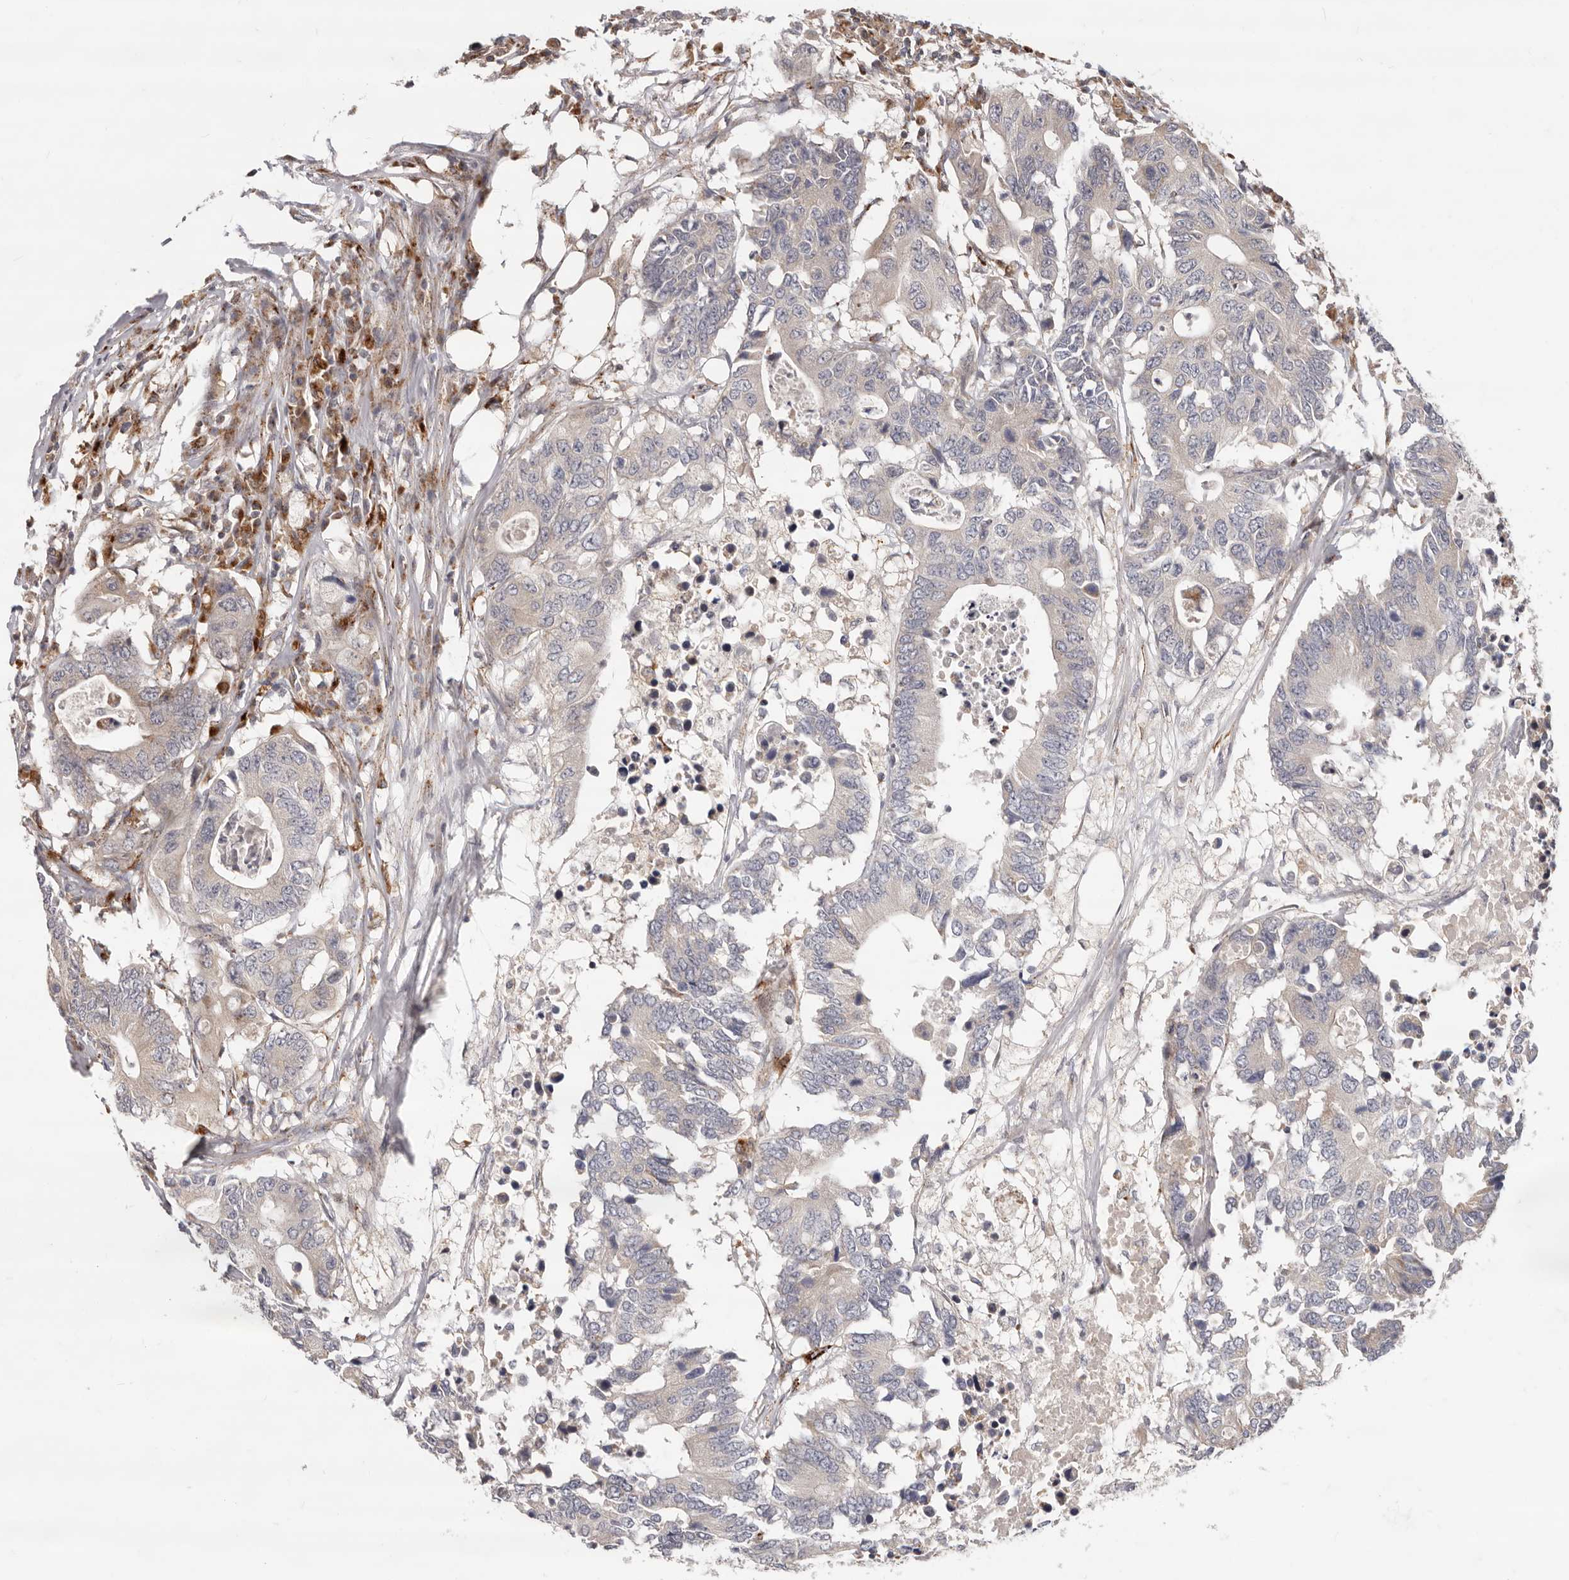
{"staining": {"intensity": "negative", "quantity": "none", "location": "none"}, "tissue": "colorectal cancer", "cell_type": "Tumor cells", "image_type": "cancer", "snomed": [{"axis": "morphology", "description": "Adenocarcinoma, NOS"}, {"axis": "topography", "description": "Colon"}], "caption": "High magnification brightfield microscopy of adenocarcinoma (colorectal) stained with DAB (3,3'-diaminobenzidine) (brown) and counterstained with hematoxylin (blue): tumor cells show no significant staining. (Immunohistochemistry, brightfield microscopy, high magnification).", "gene": "TOR3A", "patient": {"sex": "male", "age": 71}}